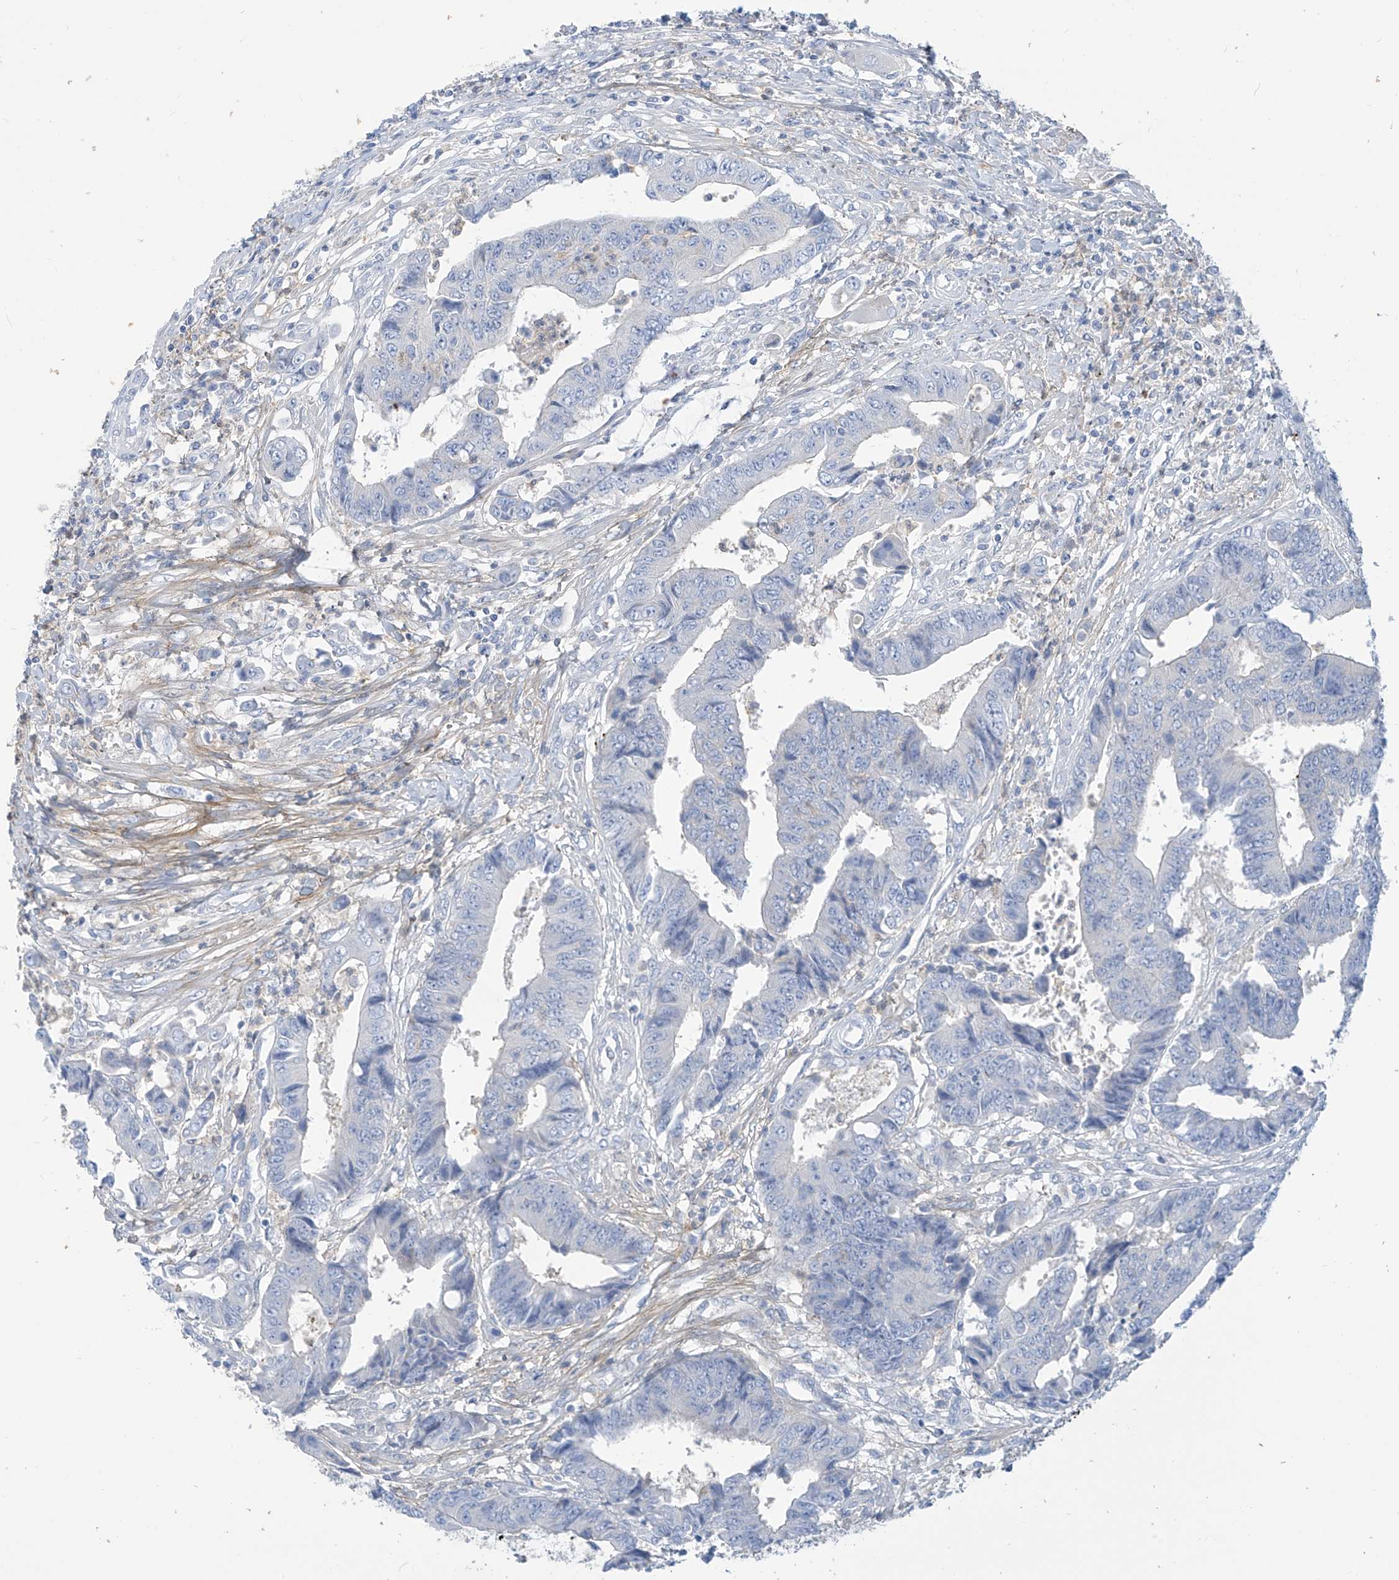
{"staining": {"intensity": "negative", "quantity": "none", "location": "none"}, "tissue": "colorectal cancer", "cell_type": "Tumor cells", "image_type": "cancer", "snomed": [{"axis": "morphology", "description": "Adenocarcinoma, NOS"}, {"axis": "topography", "description": "Rectum"}], "caption": "Histopathology image shows no significant protein positivity in tumor cells of colorectal adenocarcinoma. The staining is performed using DAB (3,3'-diaminobenzidine) brown chromogen with nuclei counter-stained in using hematoxylin.", "gene": "FABP2", "patient": {"sex": "male", "age": 84}}